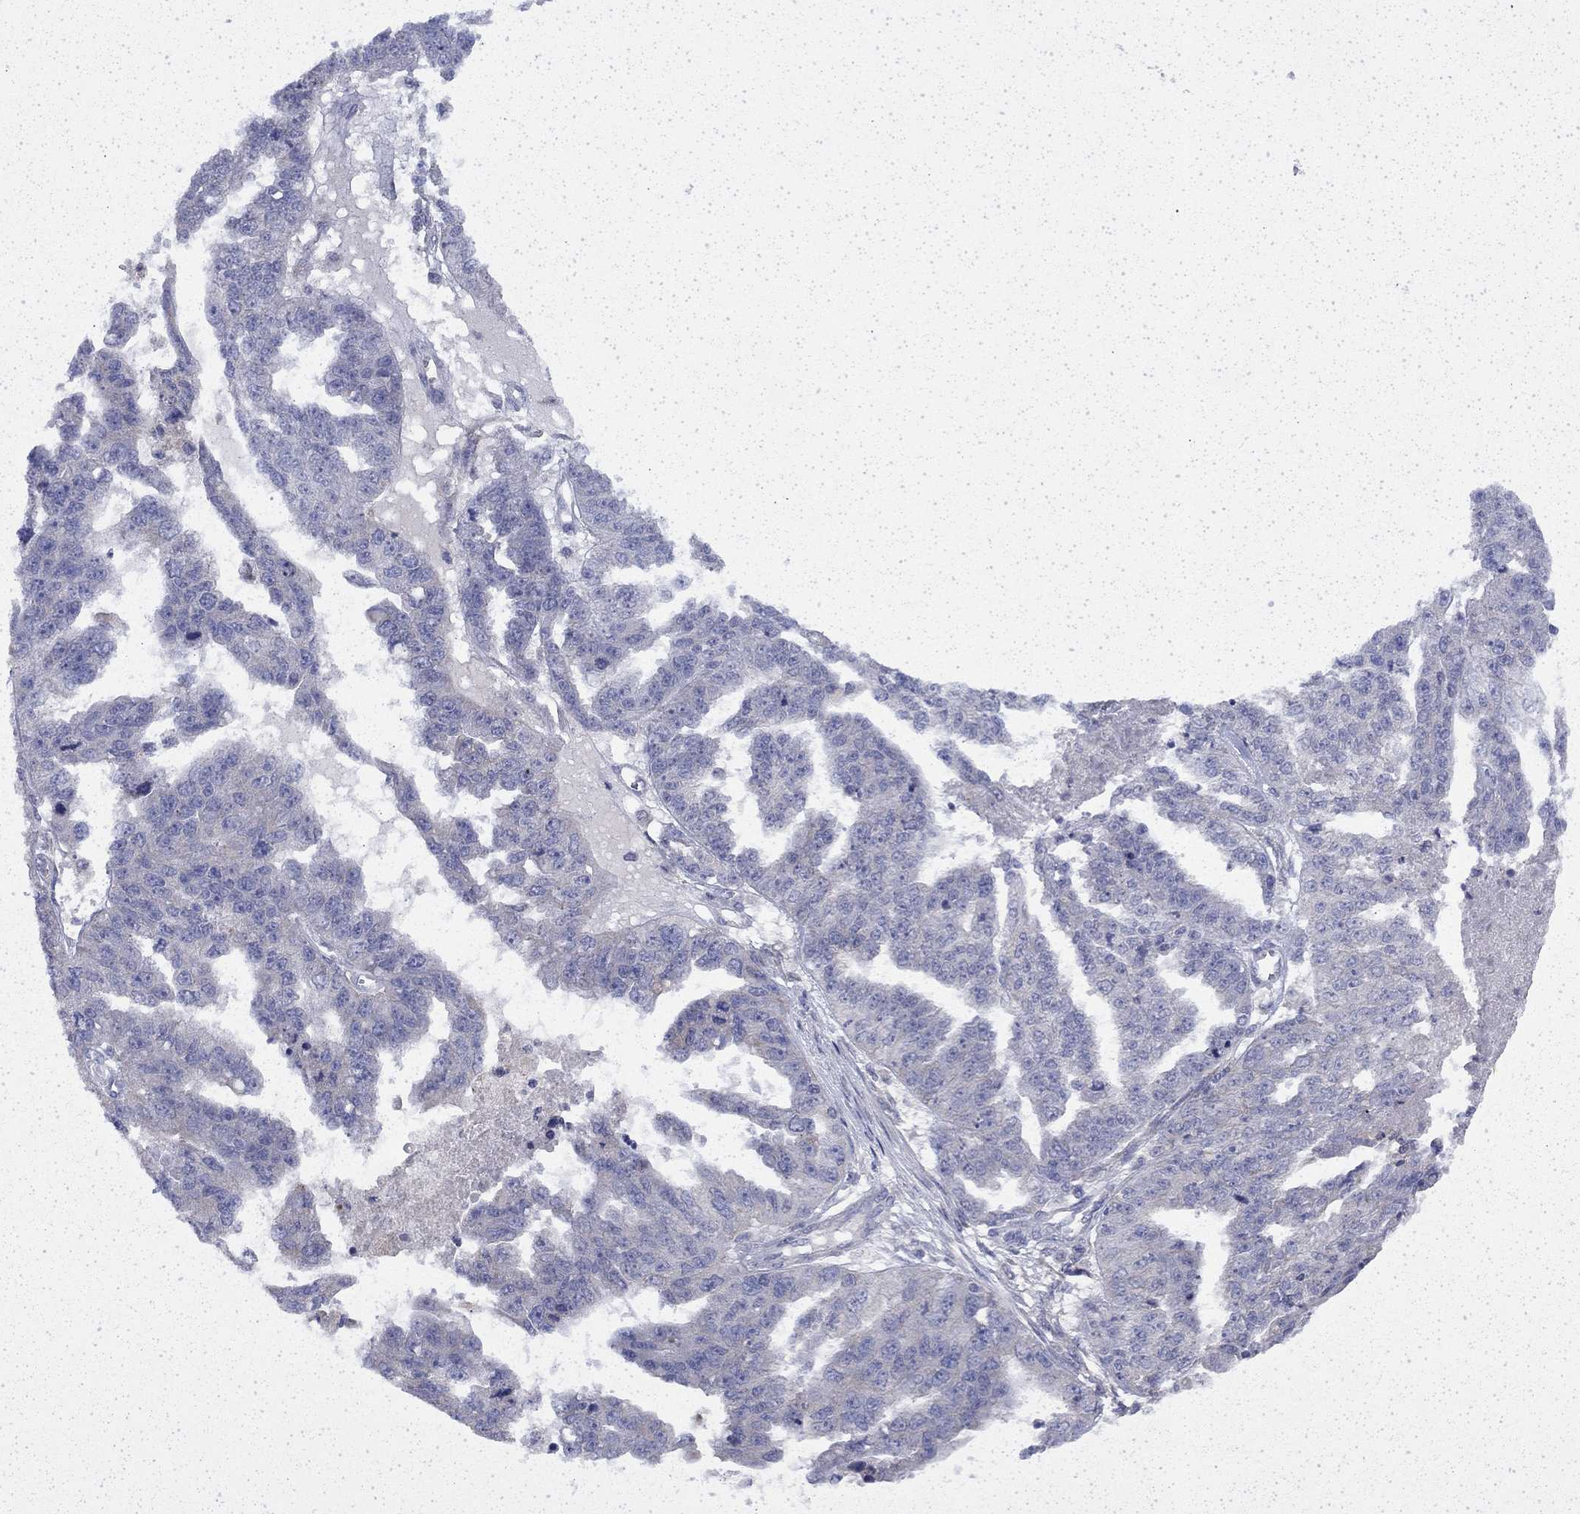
{"staining": {"intensity": "negative", "quantity": "none", "location": "none"}, "tissue": "ovarian cancer", "cell_type": "Tumor cells", "image_type": "cancer", "snomed": [{"axis": "morphology", "description": "Cystadenocarcinoma, serous, NOS"}, {"axis": "topography", "description": "Ovary"}], "caption": "The micrograph reveals no staining of tumor cells in ovarian serous cystadenocarcinoma.", "gene": "DTNA", "patient": {"sex": "female", "age": 58}}